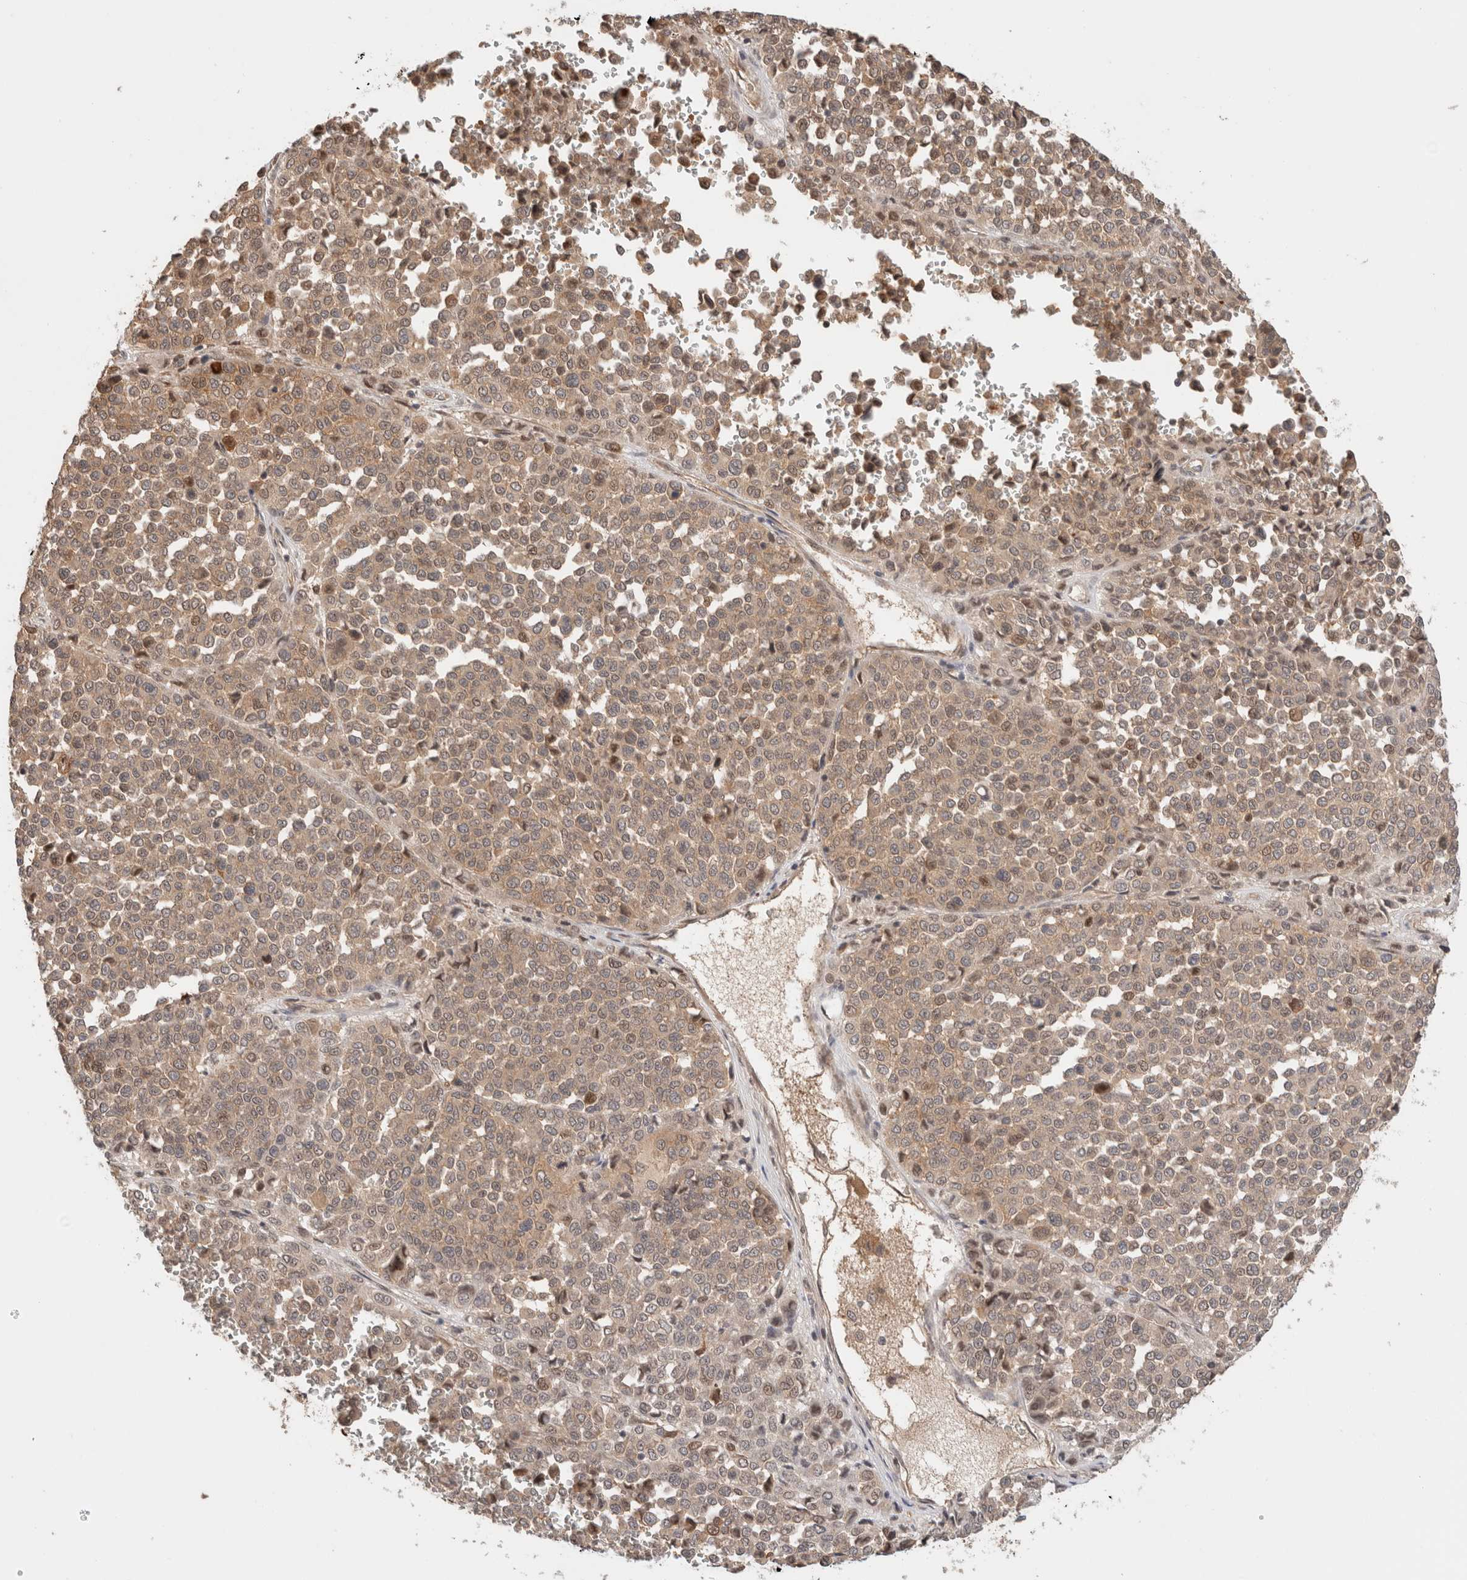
{"staining": {"intensity": "weak", "quantity": ">75%", "location": "cytoplasmic/membranous,nuclear"}, "tissue": "melanoma", "cell_type": "Tumor cells", "image_type": "cancer", "snomed": [{"axis": "morphology", "description": "Malignant melanoma, Metastatic site"}, {"axis": "topography", "description": "Pancreas"}], "caption": "Melanoma stained for a protein reveals weak cytoplasmic/membranous and nuclear positivity in tumor cells.", "gene": "OTUD6B", "patient": {"sex": "female", "age": 30}}